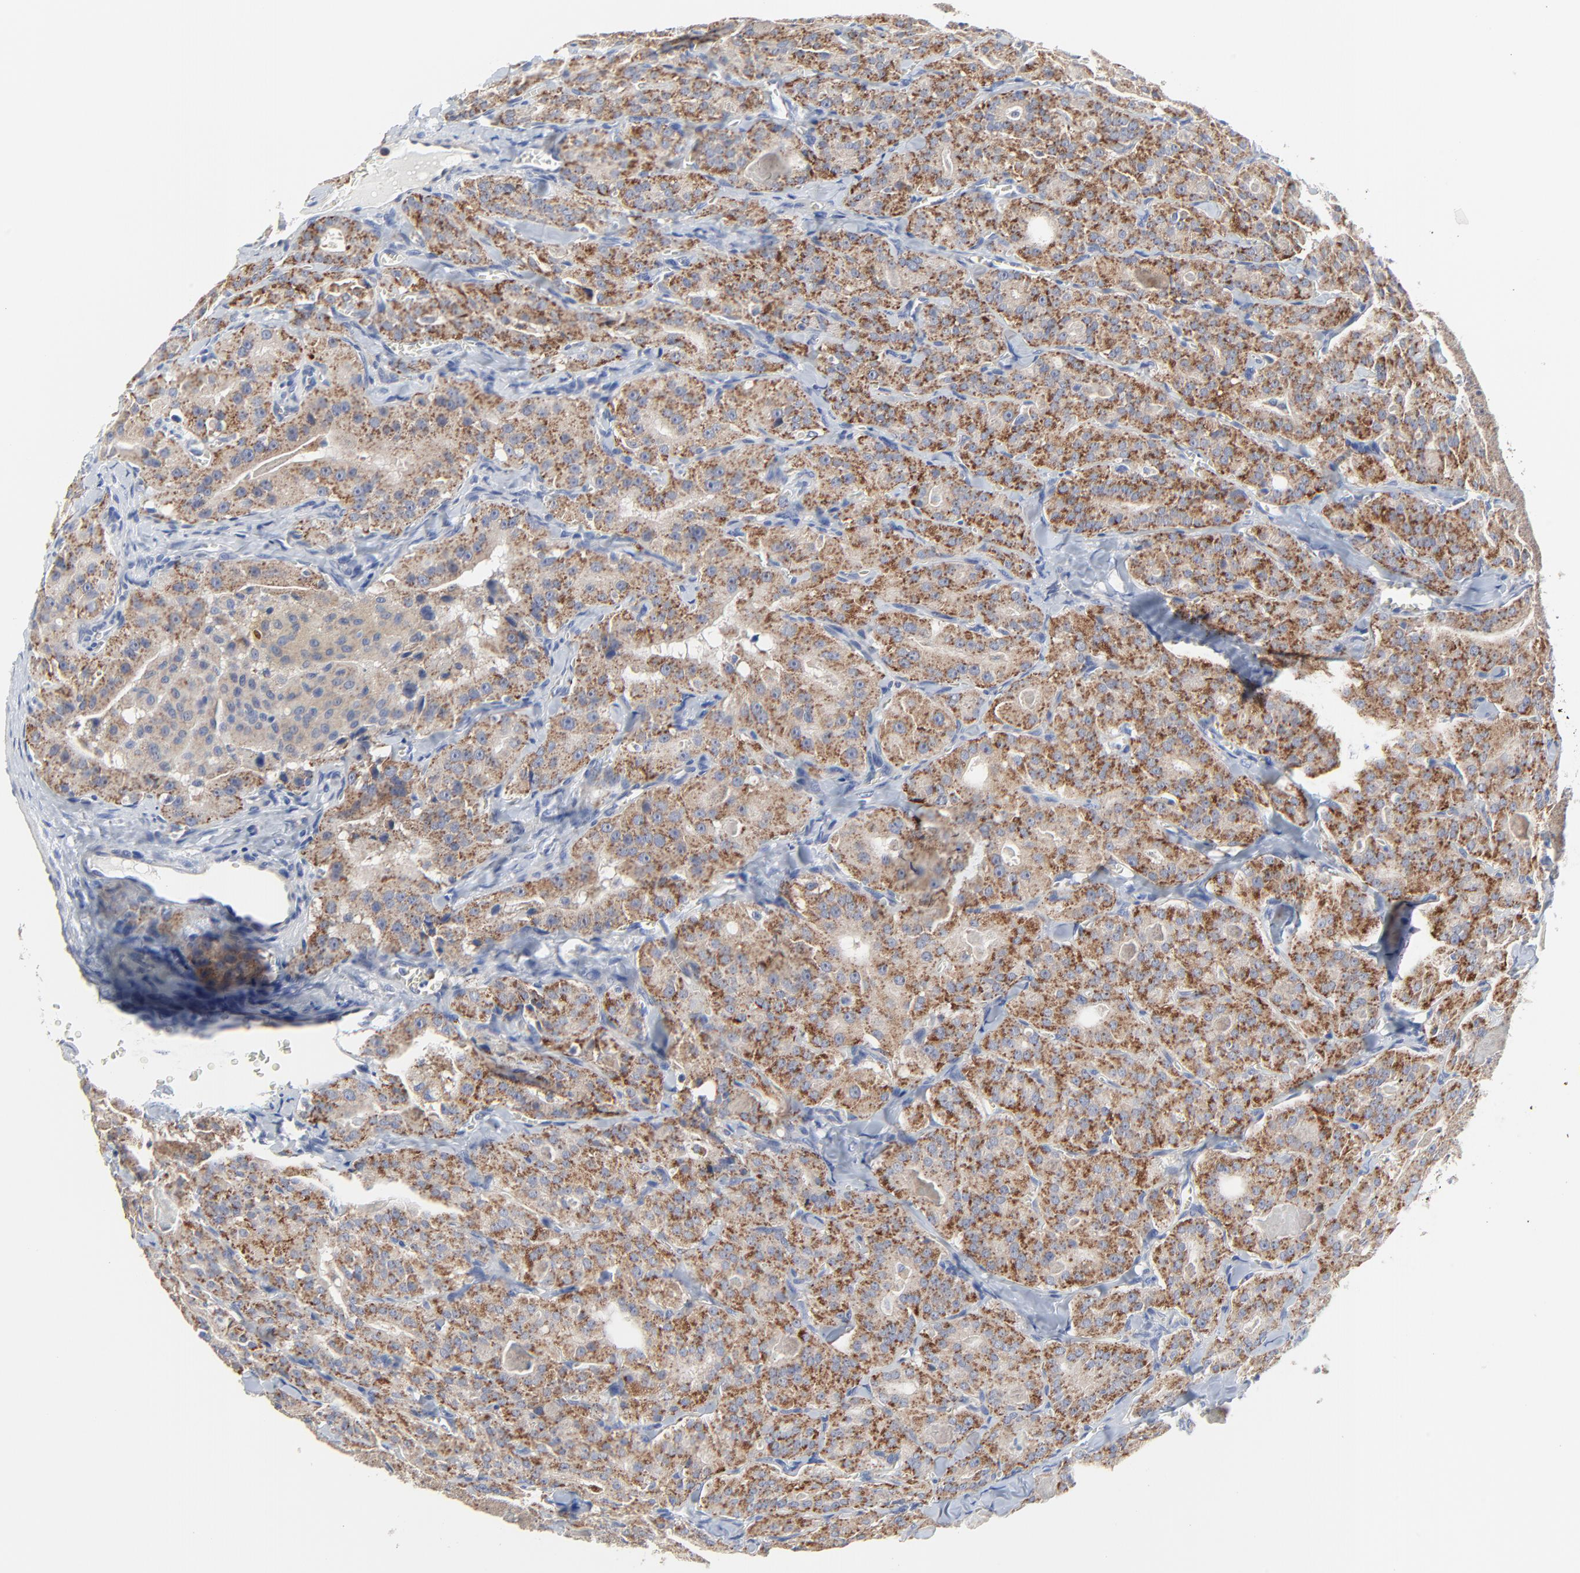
{"staining": {"intensity": "moderate", "quantity": ">75%", "location": "cytoplasmic/membranous"}, "tissue": "thyroid cancer", "cell_type": "Tumor cells", "image_type": "cancer", "snomed": [{"axis": "morphology", "description": "Carcinoma, NOS"}, {"axis": "topography", "description": "Thyroid gland"}], "caption": "Human thyroid cancer (carcinoma) stained with a protein marker reveals moderate staining in tumor cells.", "gene": "DHRSX", "patient": {"sex": "male", "age": 76}}